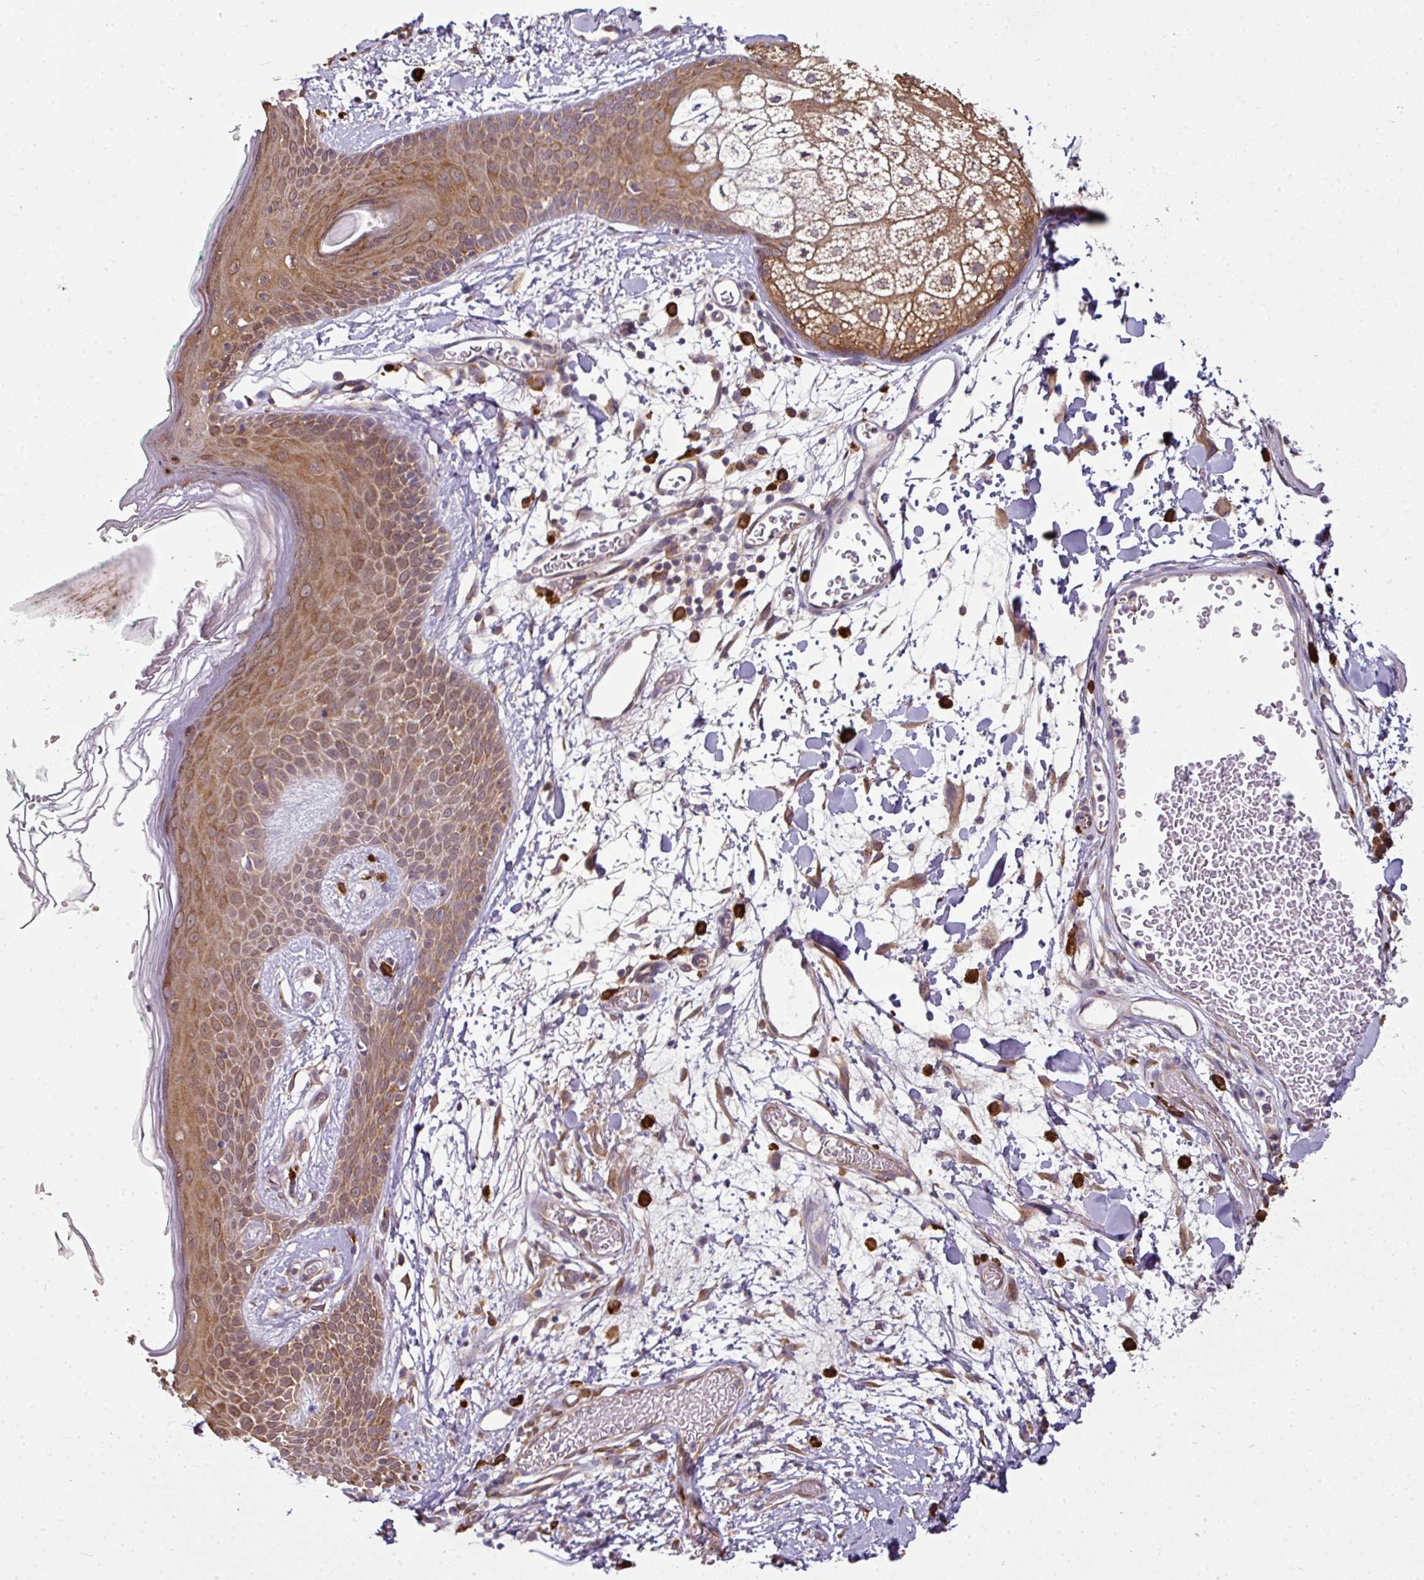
{"staining": {"intensity": "moderate", "quantity": ">75%", "location": "cytoplasmic/membranous"}, "tissue": "skin", "cell_type": "Fibroblasts", "image_type": "normal", "snomed": [{"axis": "morphology", "description": "Normal tissue, NOS"}, {"axis": "topography", "description": "Skin"}], "caption": "A high-resolution micrograph shows IHC staining of benign skin, which displays moderate cytoplasmic/membranous staining in approximately >75% of fibroblasts.", "gene": "RBM14", "patient": {"sex": "male", "age": 79}}